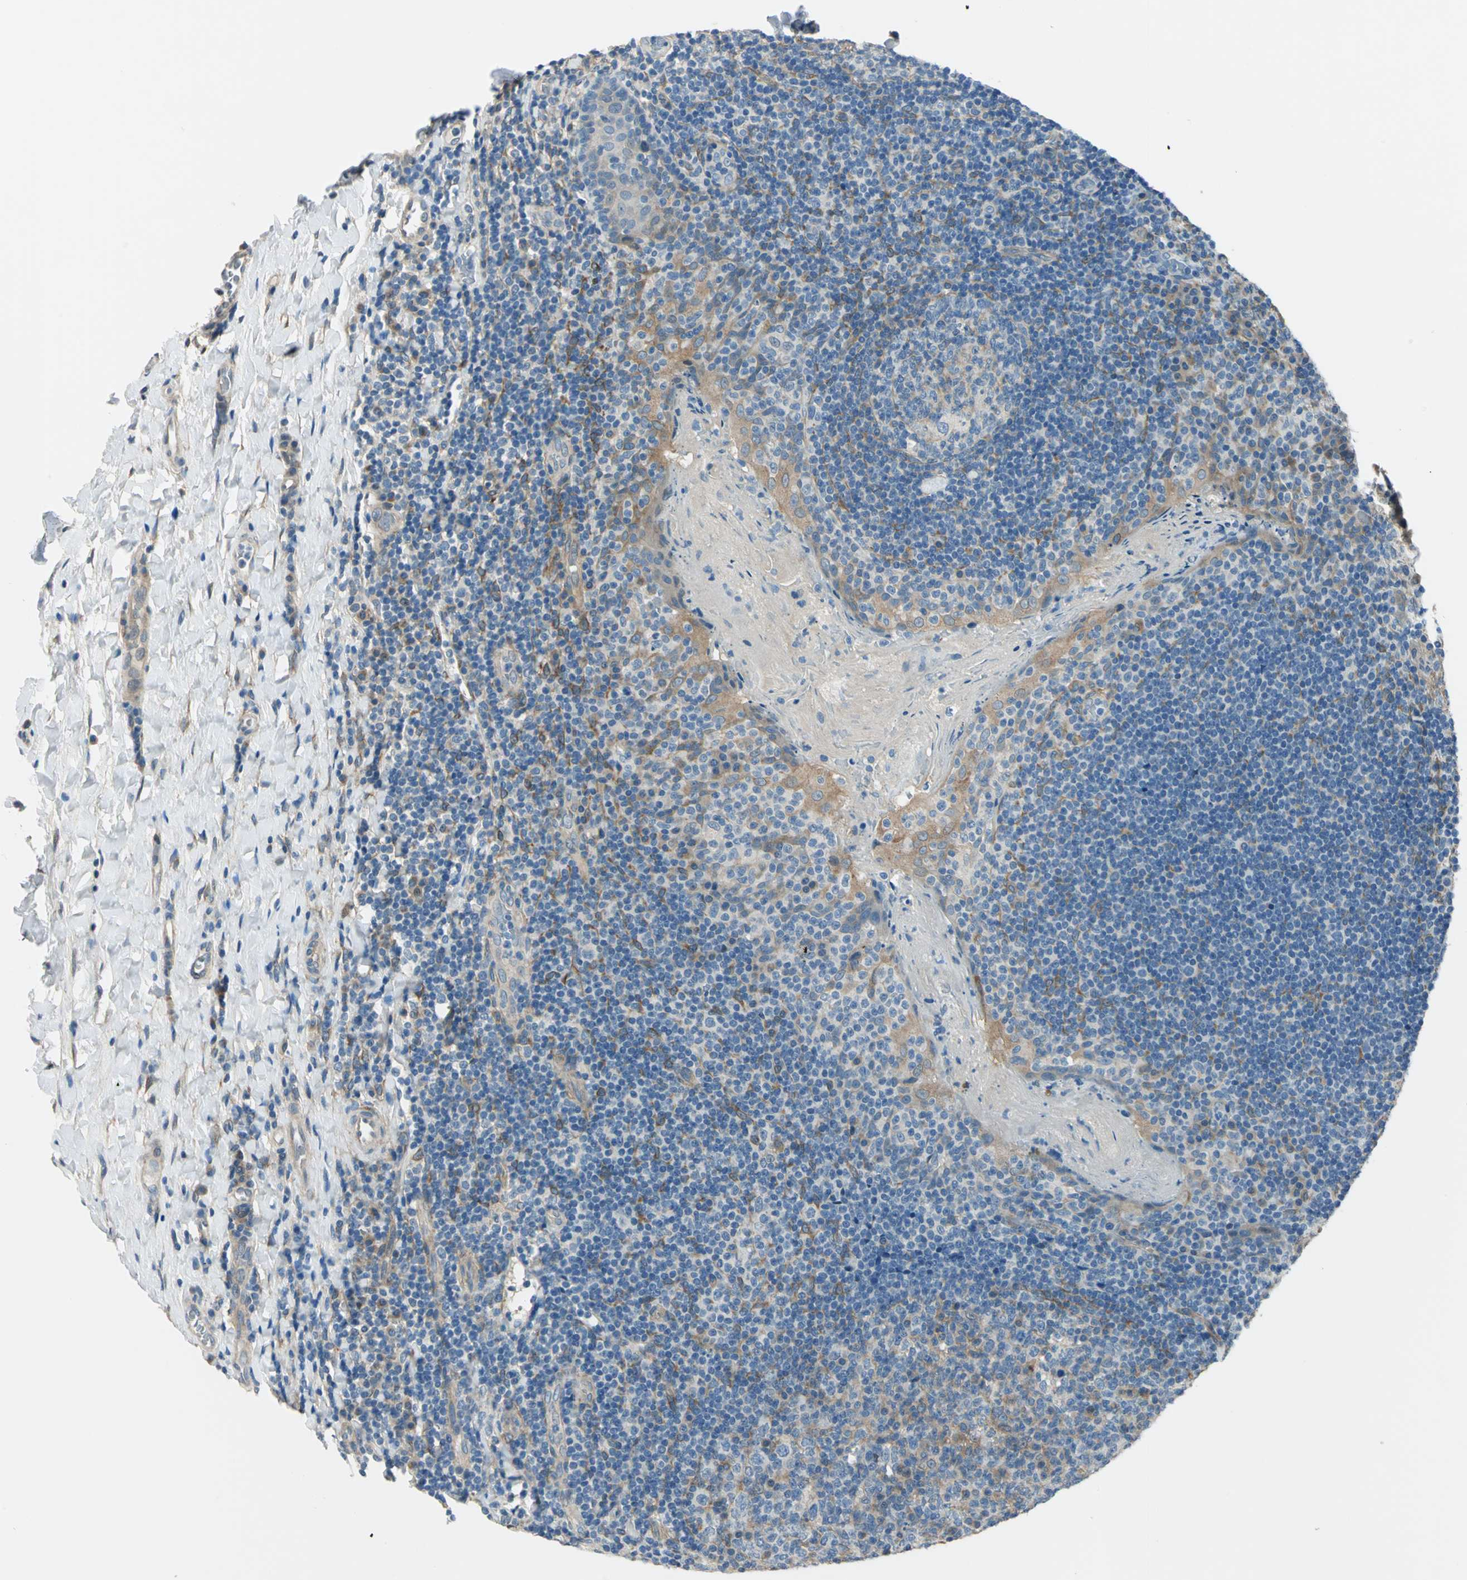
{"staining": {"intensity": "negative", "quantity": "none", "location": "none"}, "tissue": "tonsil", "cell_type": "Germinal center cells", "image_type": "normal", "snomed": [{"axis": "morphology", "description": "Normal tissue, NOS"}, {"axis": "topography", "description": "Tonsil"}], "caption": "An IHC histopathology image of normal tonsil is shown. There is no staining in germinal center cells of tonsil. (DAB (3,3'-diaminobenzidine) immunohistochemistry with hematoxylin counter stain).", "gene": "CDC42EP1", "patient": {"sex": "male", "age": 17}}